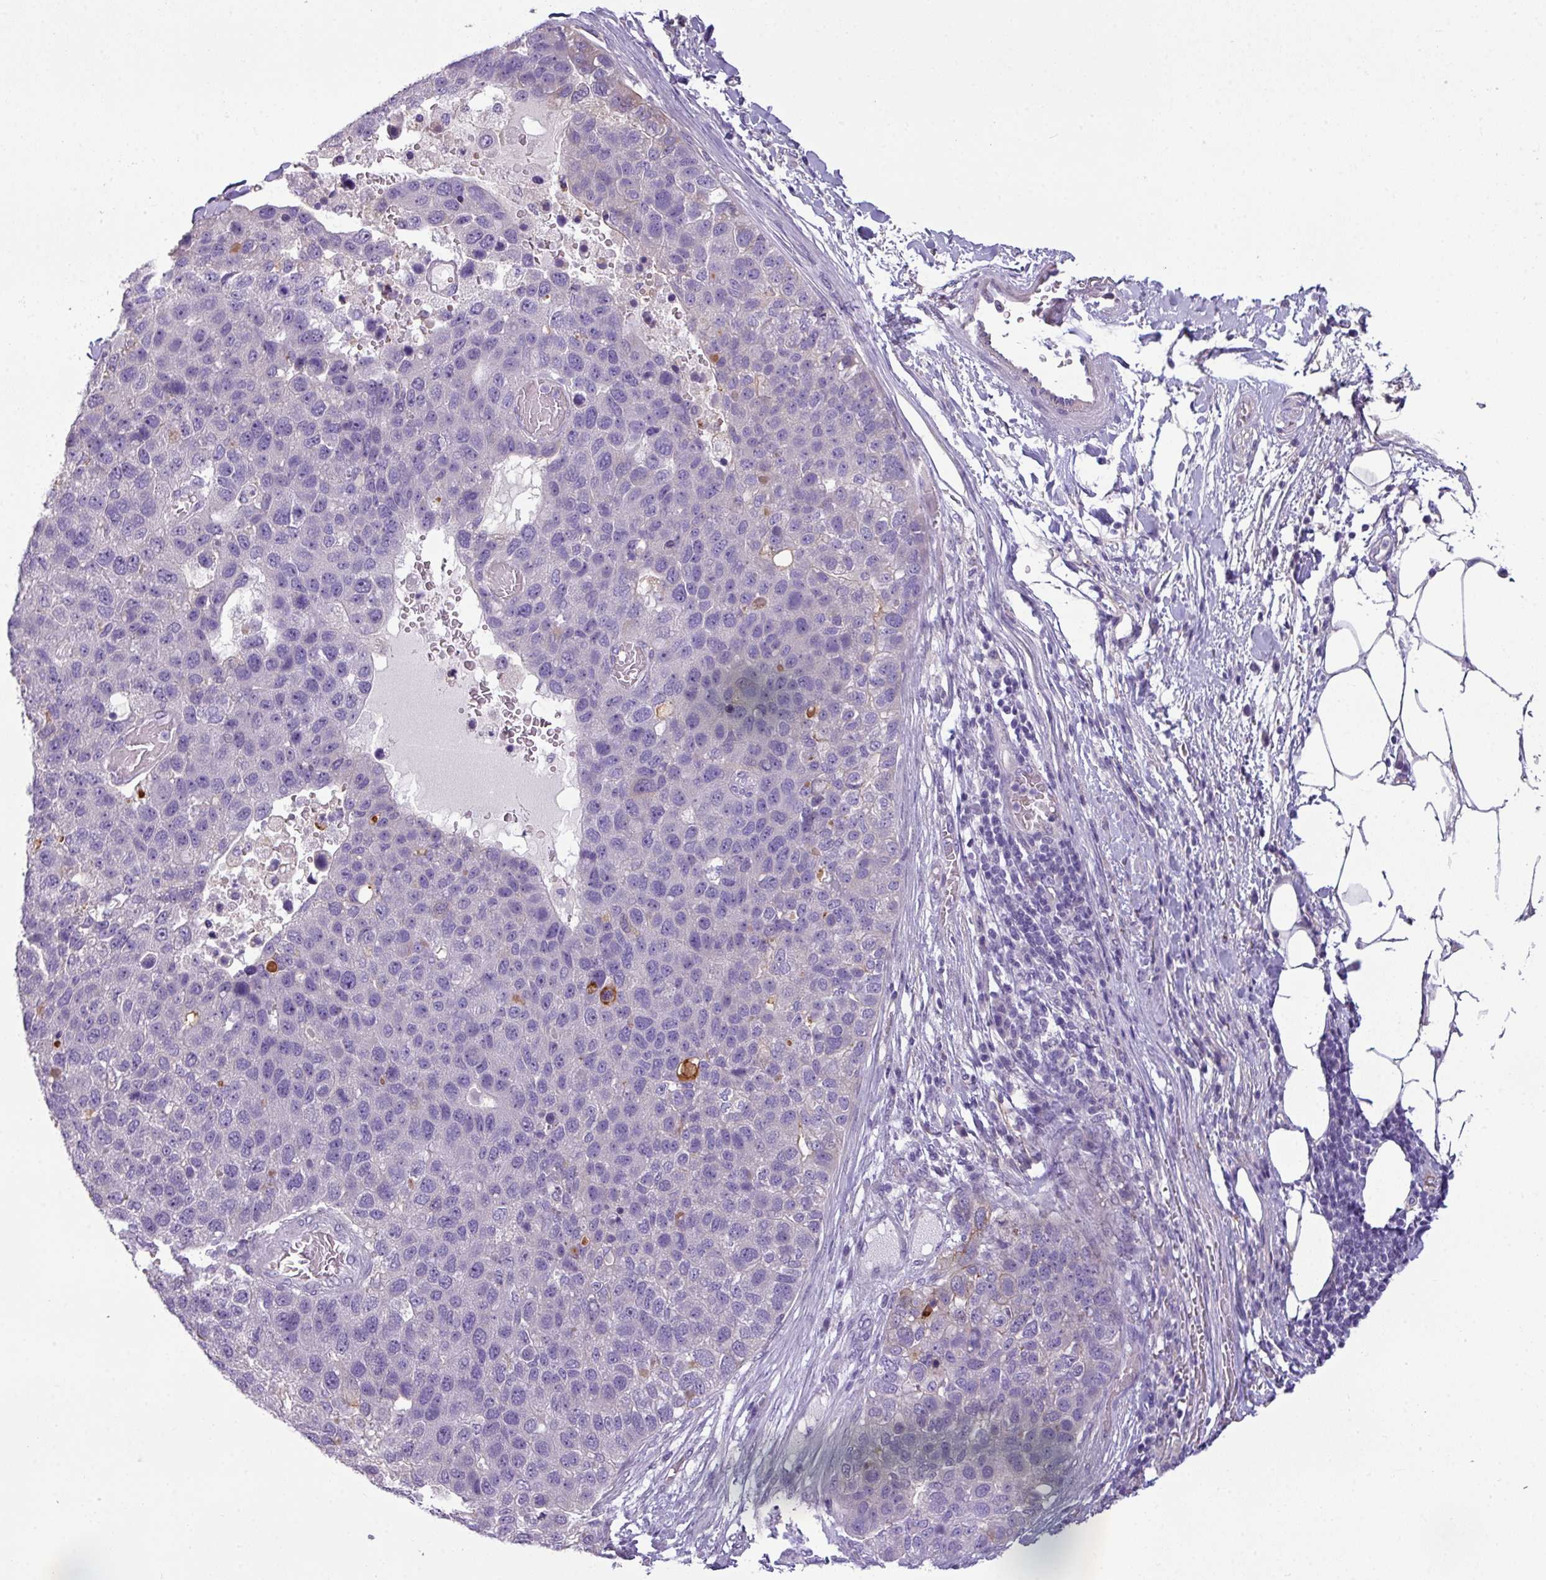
{"staining": {"intensity": "negative", "quantity": "none", "location": "none"}, "tissue": "pancreatic cancer", "cell_type": "Tumor cells", "image_type": "cancer", "snomed": [{"axis": "morphology", "description": "Adenocarcinoma, NOS"}, {"axis": "topography", "description": "Pancreas"}], "caption": "A micrograph of adenocarcinoma (pancreatic) stained for a protein exhibits no brown staining in tumor cells.", "gene": "TMEM178B", "patient": {"sex": "female", "age": 61}}